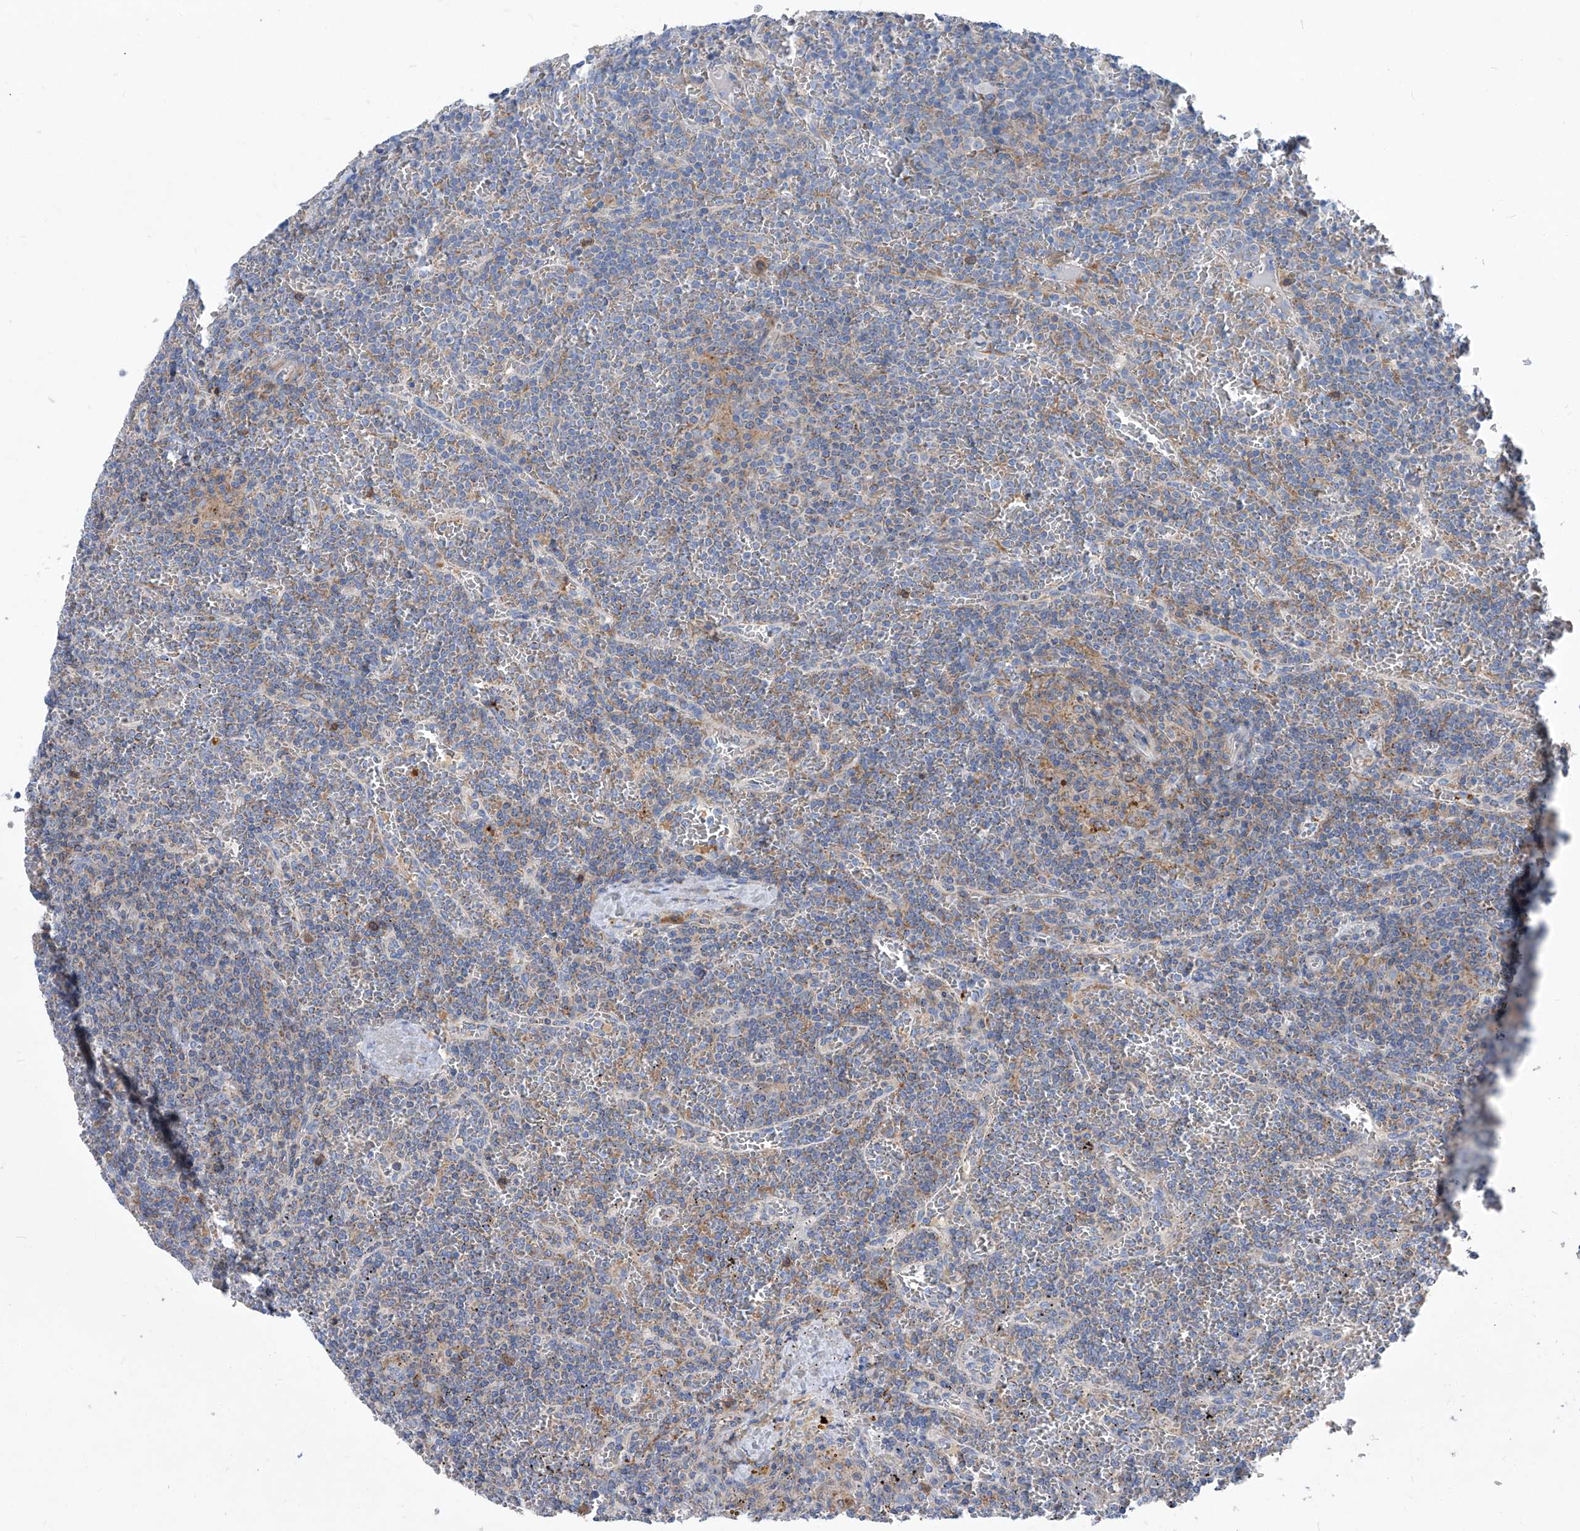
{"staining": {"intensity": "weak", "quantity": "<25%", "location": "cytoplasmic/membranous"}, "tissue": "lymphoma", "cell_type": "Tumor cells", "image_type": "cancer", "snomed": [{"axis": "morphology", "description": "Malignant lymphoma, non-Hodgkin's type, Low grade"}, {"axis": "topography", "description": "Spleen"}], "caption": "Lymphoma was stained to show a protein in brown. There is no significant positivity in tumor cells.", "gene": "EPHA8", "patient": {"sex": "female", "age": 19}}